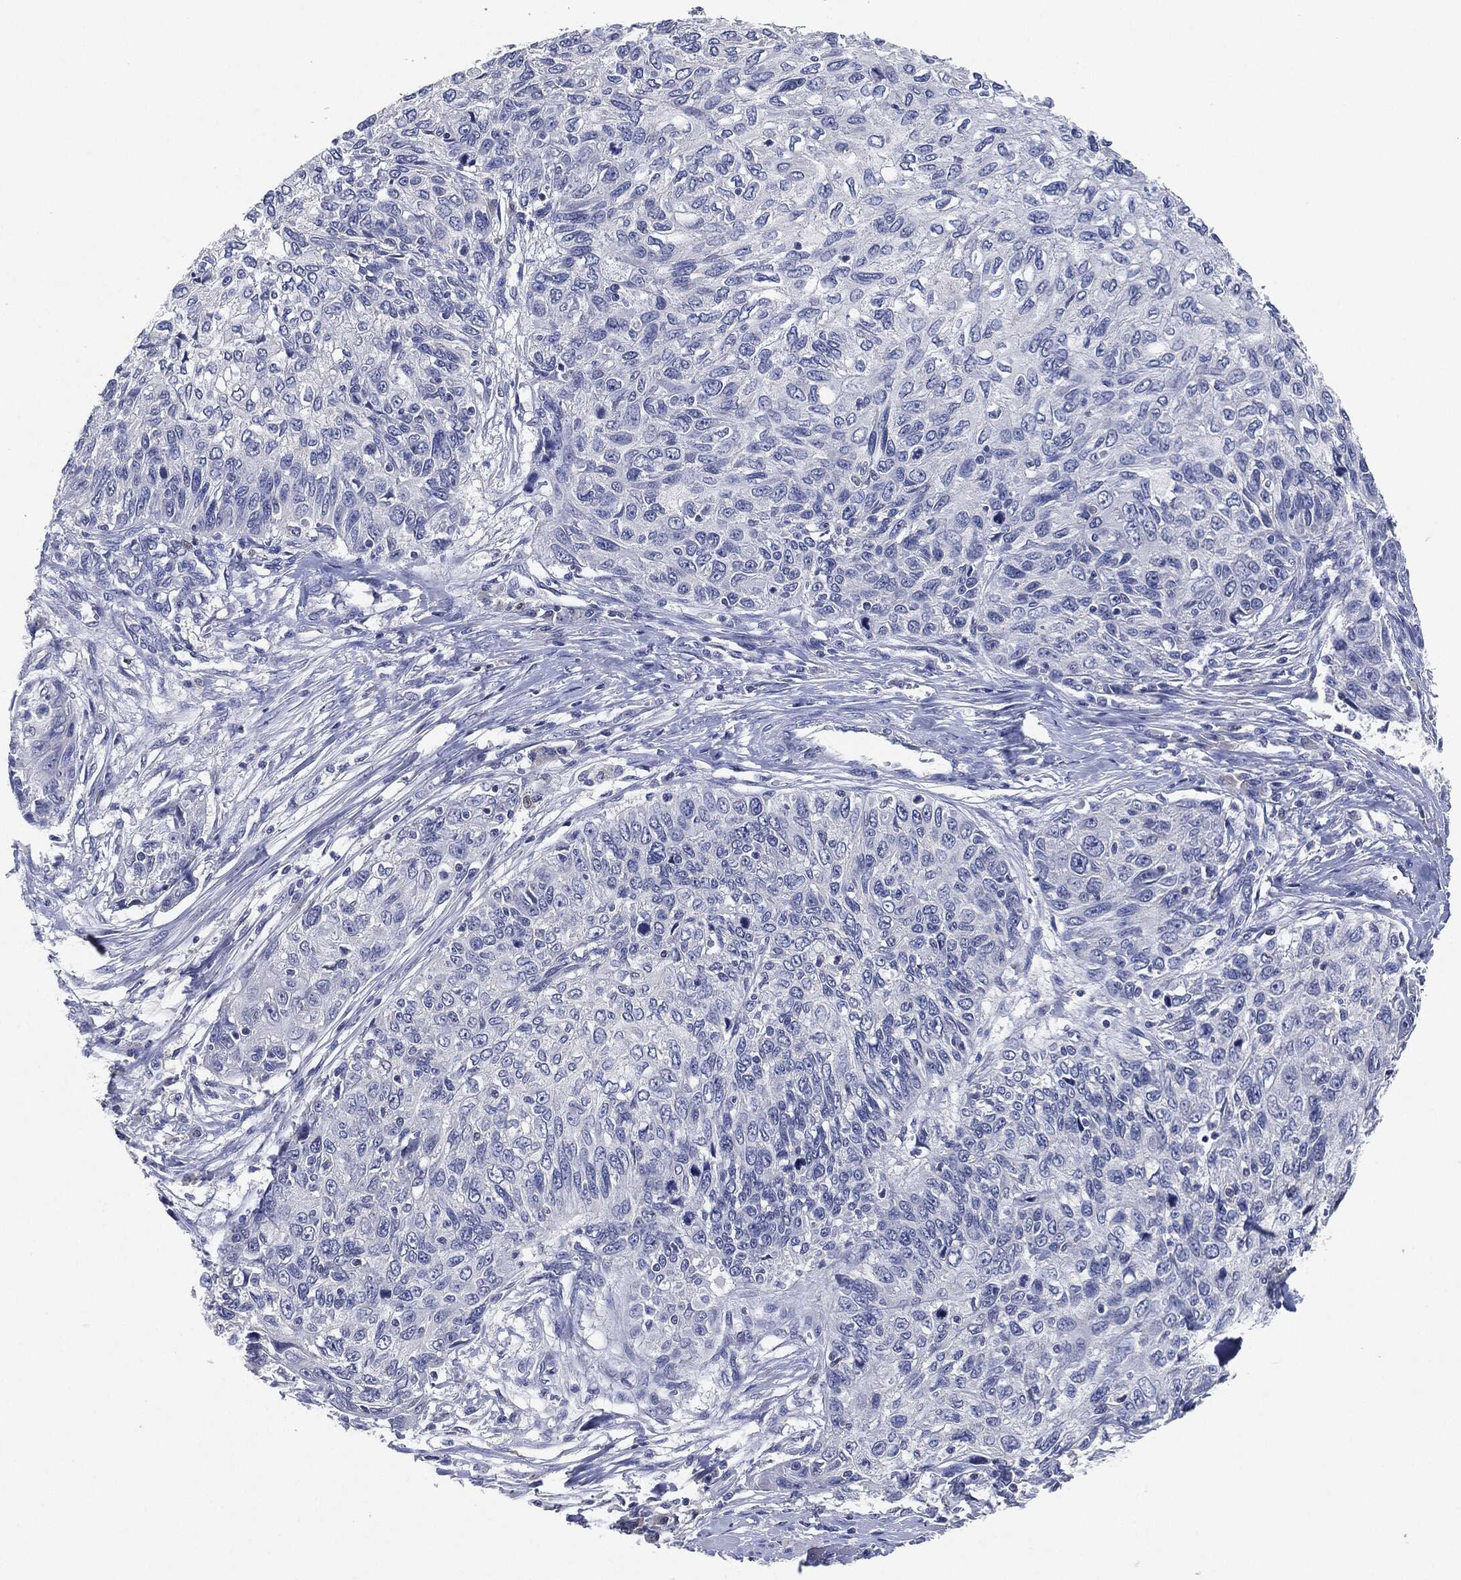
{"staining": {"intensity": "negative", "quantity": "none", "location": "none"}, "tissue": "skin cancer", "cell_type": "Tumor cells", "image_type": "cancer", "snomed": [{"axis": "morphology", "description": "Squamous cell carcinoma, NOS"}, {"axis": "topography", "description": "Skin"}], "caption": "Tumor cells are negative for brown protein staining in skin cancer.", "gene": "NTRK1", "patient": {"sex": "male", "age": 92}}